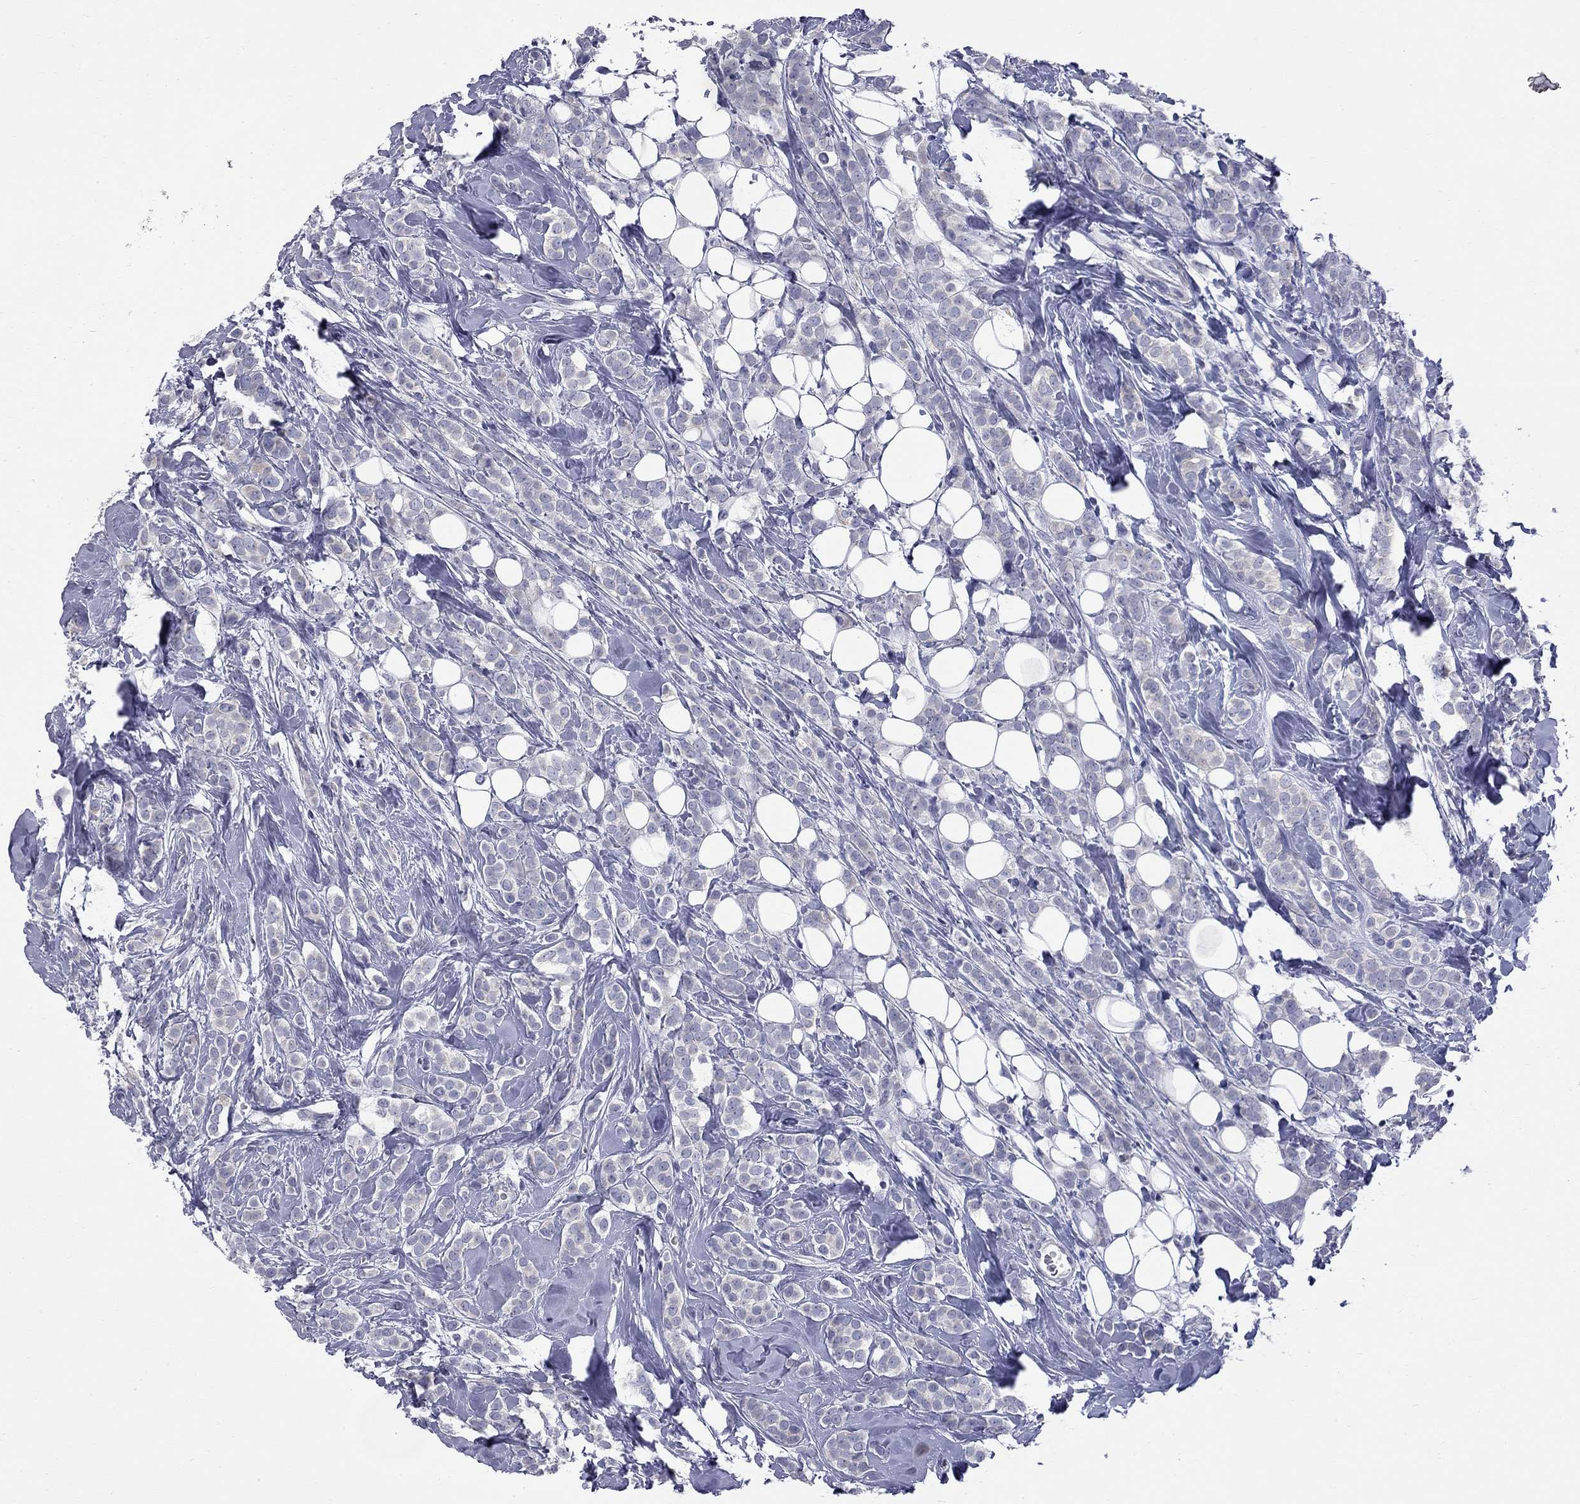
{"staining": {"intensity": "negative", "quantity": "none", "location": "none"}, "tissue": "breast cancer", "cell_type": "Tumor cells", "image_type": "cancer", "snomed": [{"axis": "morphology", "description": "Lobular carcinoma"}, {"axis": "topography", "description": "Breast"}], "caption": "Tumor cells show no significant positivity in breast cancer (lobular carcinoma).", "gene": "ABCB4", "patient": {"sex": "female", "age": 49}}